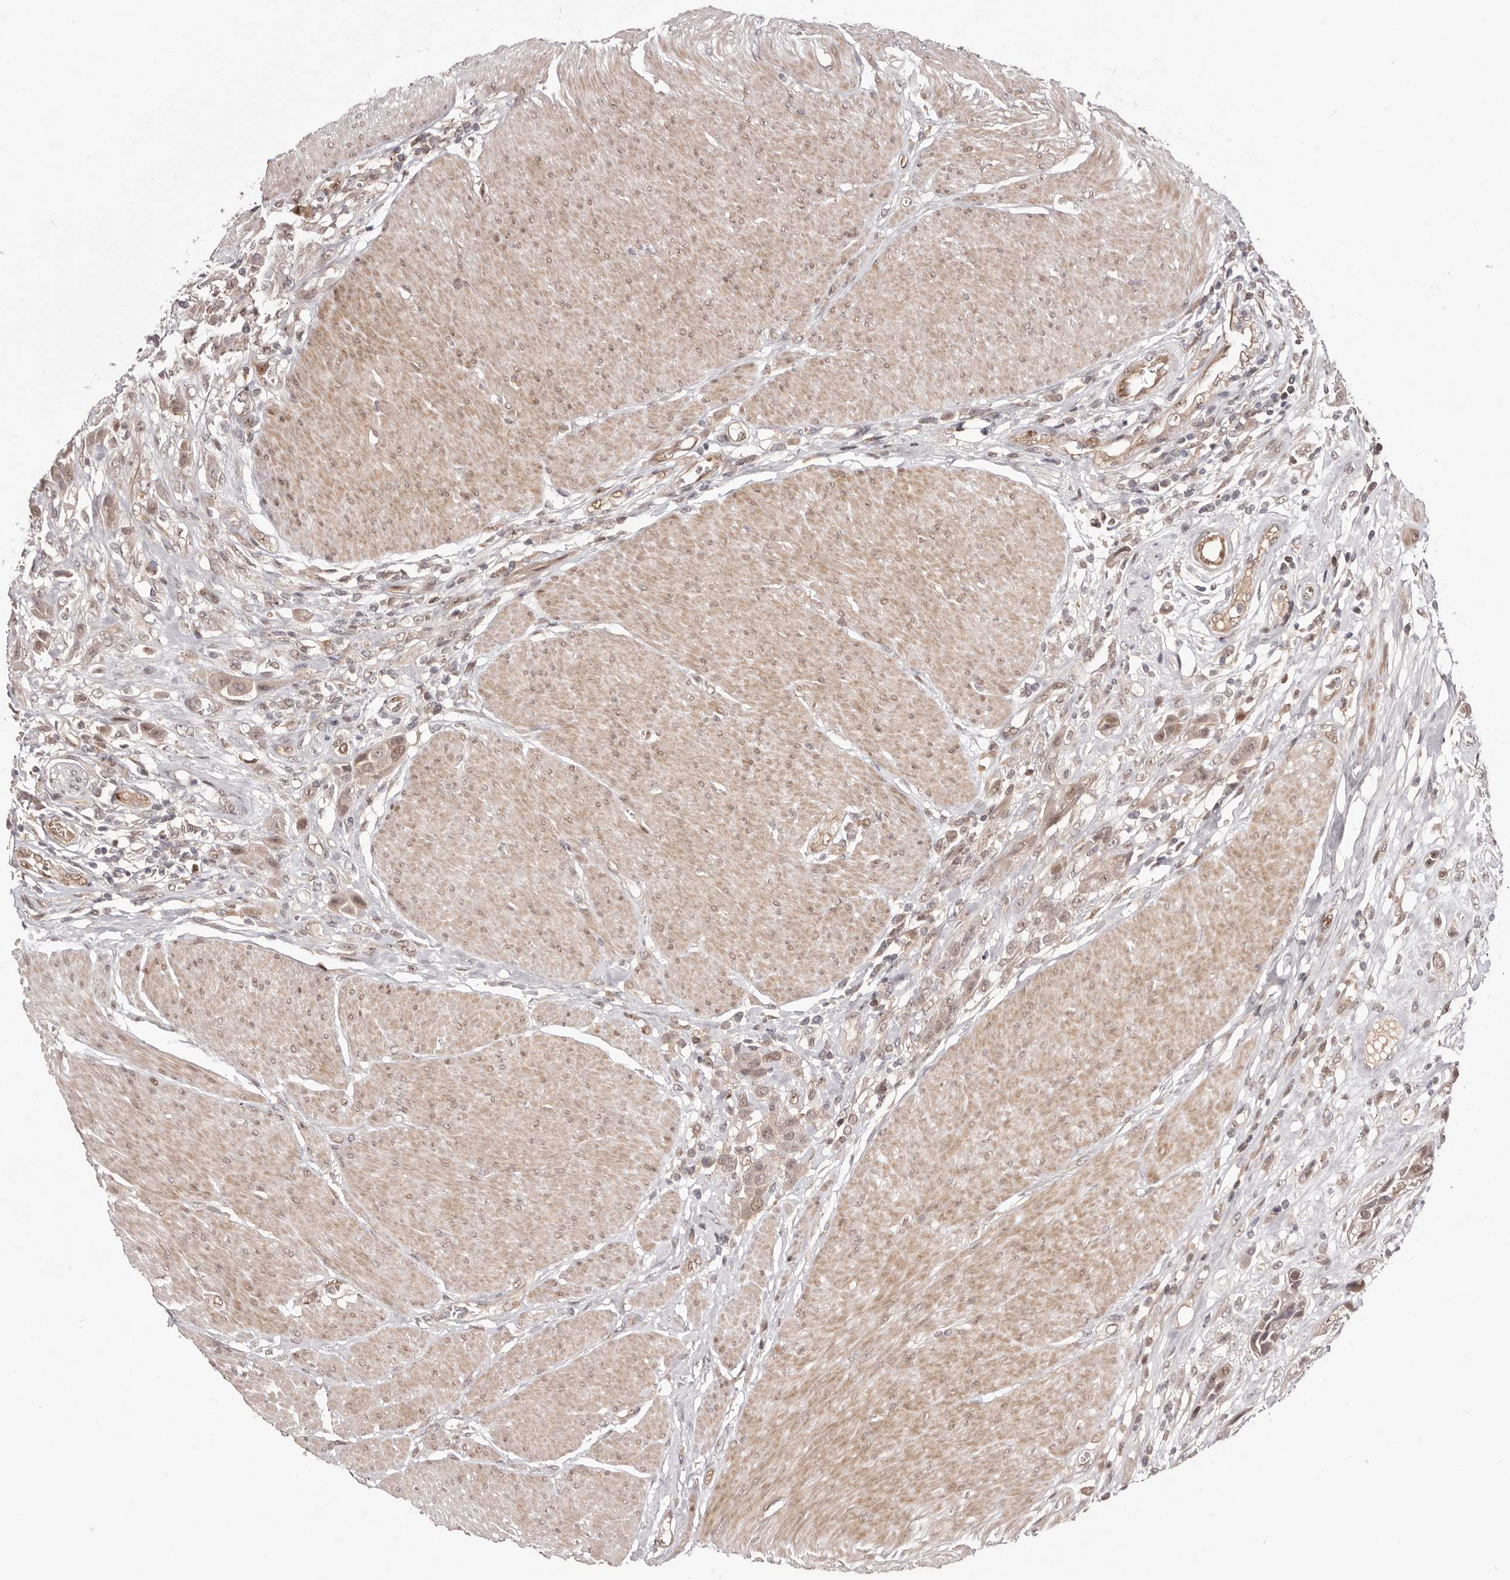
{"staining": {"intensity": "weak", "quantity": ">75%", "location": "cytoplasmic/membranous,nuclear"}, "tissue": "urothelial cancer", "cell_type": "Tumor cells", "image_type": "cancer", "snomed": [{"axis": "morphology", "description": "Urothelial carcinoma, High grade"}, {"axis": "topography", "description": "Urinary bladder"}], "caption": "Urothelial cancer tissue reveals weak cytoplasmic/membranous and nuclear positivity in about >75% of tumor cells", "gene": "EGR3", "patient": {"sex": "male", "age": 50}}